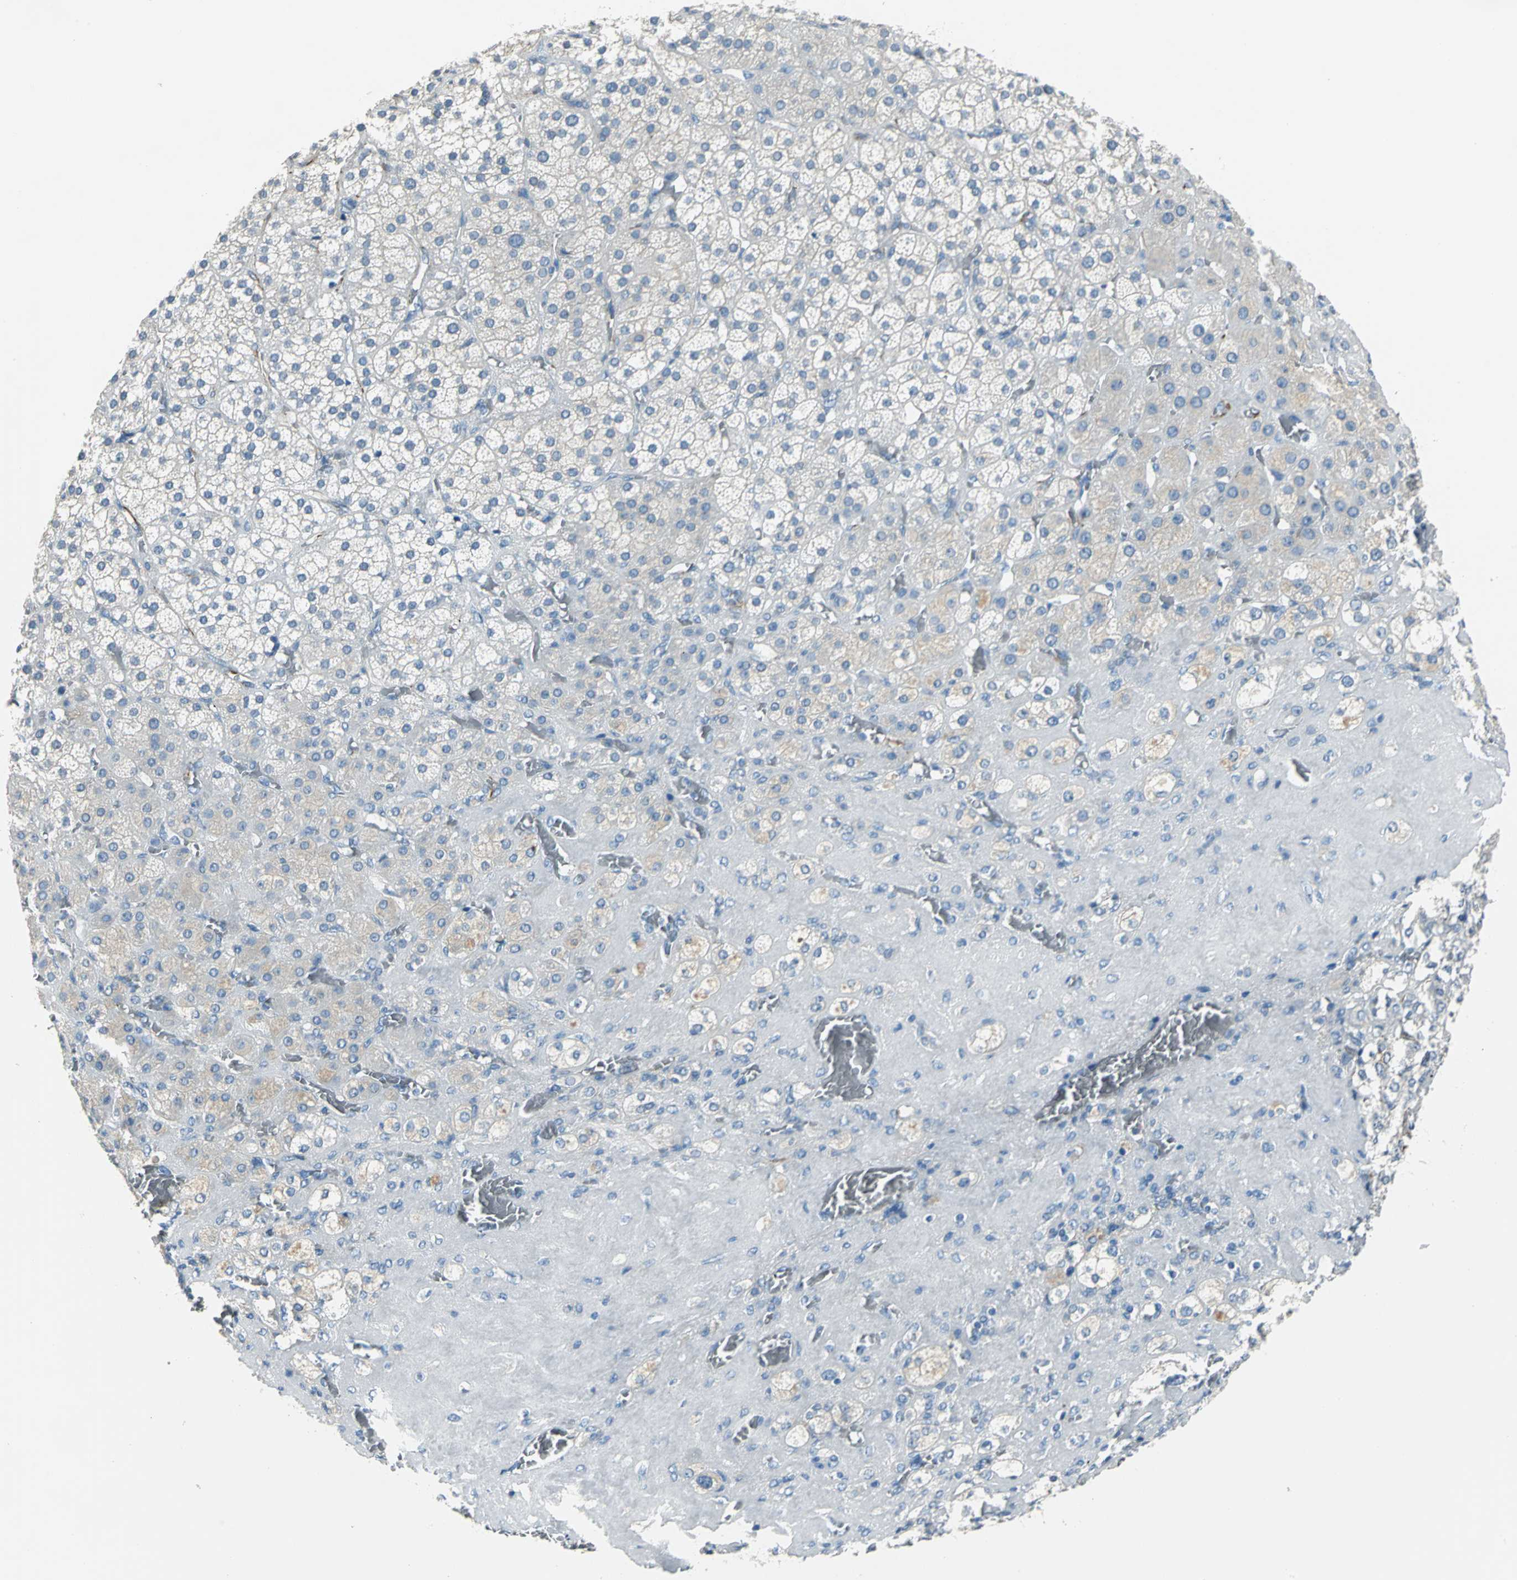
{"staining": {"intensity": "weak", "quantity": "<25%", "location": "cytoplasmic/membranous"}, "tissue": "adrenal gland", "cell_type": "Glandular cells", "image_type": "normal", "snomed": [{"axis": "morphology", "description": "Normal tissue, NOS"}, {"axis": "topography", "description": "Adrenal gland"}], "caption": "Immunohistochemistry of unremarkable adrenal gland demonstrates no staining in glandular cells.", "gene": "ALOX15", "patient": {"sex": "female", "age": 71}}